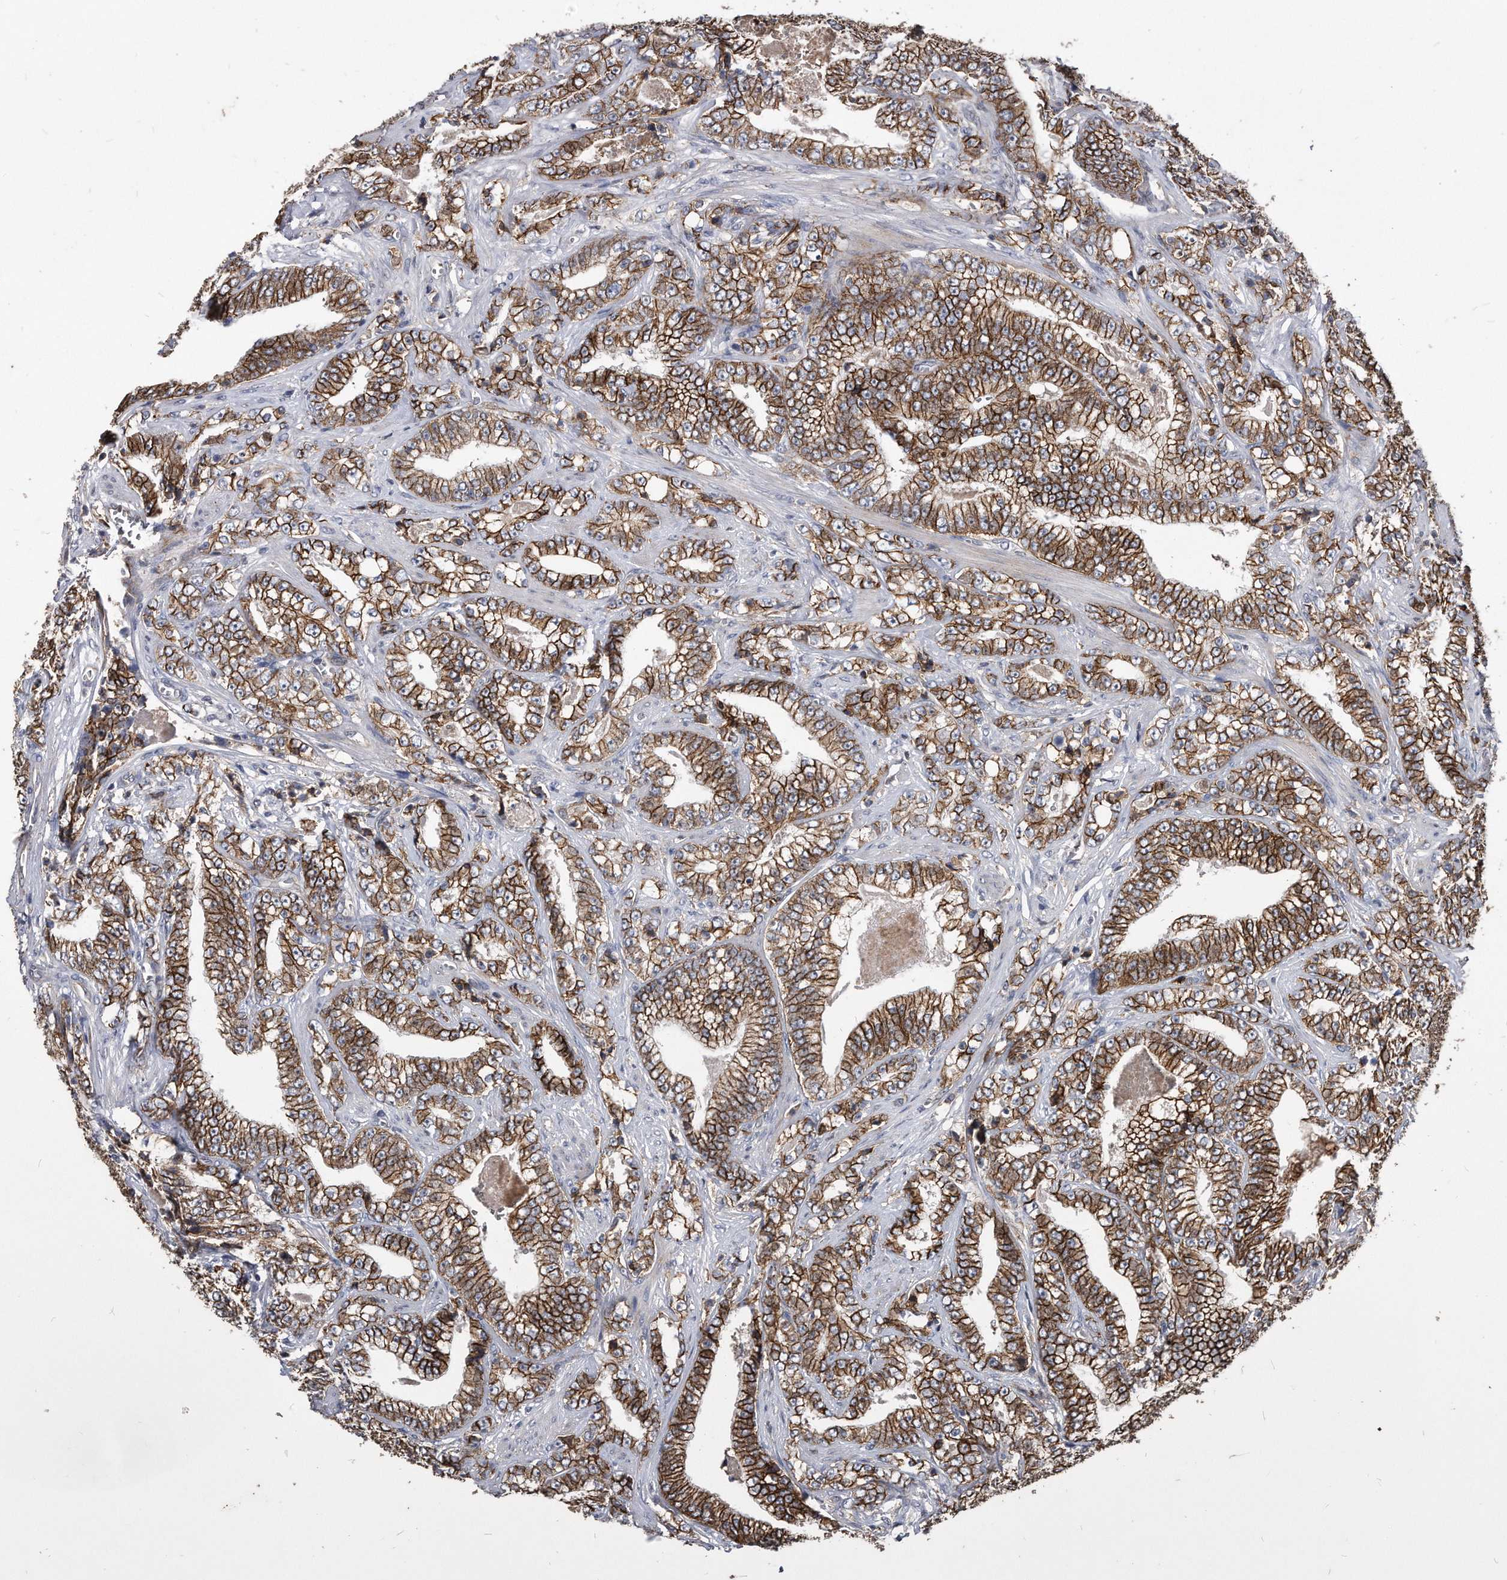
{"staining": {"intensity": "strong", "quantity": ">75%", "location": "cytoplasmic/membranous"}, "tissue": "prostate cancer", "cell_type": "Tumor cells", "image_type": "cancer", "snomed": [{"axis": "morphology", "description": "Adenocarcinoma, High grade"}, {"axis": "topography", "description": "Prostate and seminal vesicle, NOS"}], "caption": "Prostate cancer stained for a protein exhibits strong cytoplasmic/membranous positivity in tumor cells. The staining is performed using DAB (3,3'-diaminobenzidine) brown chromogen to label protein expression. The nuclei are counter-stained blue using hematoxylin.", "gene": "IL20RA", "patient": {"sex": "male", "age": 67}}